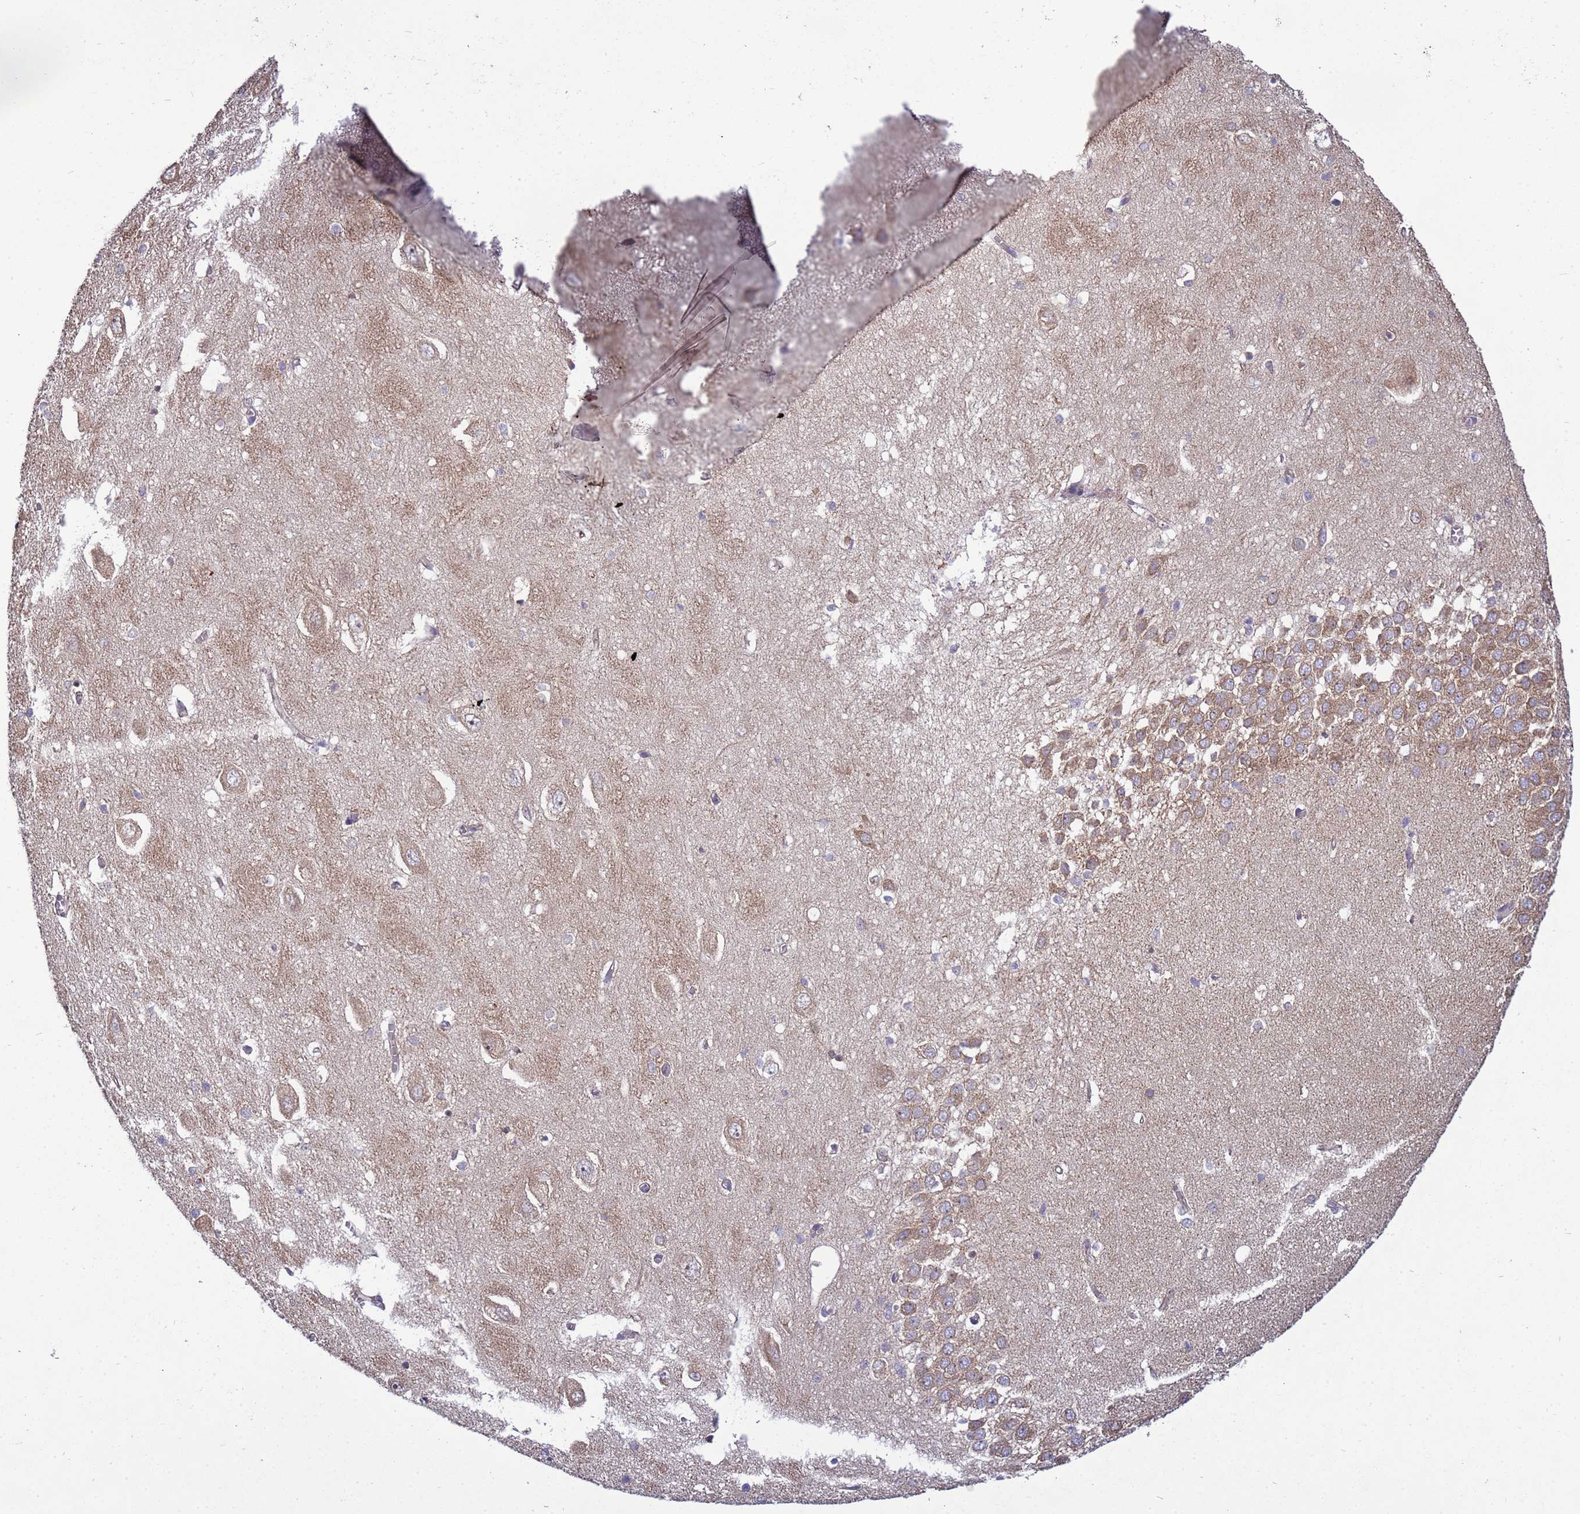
{"staining": {"intensity": "weak", "quantity": "<25%", "location": "cytoplasmic/membranous"}, "tissue": "hippocampus", "cell_type": "Glial cells", "image_type": "normal", "snomed": [{"axis": "morphology", "description": "Normal tissue, NOS"}, {"axis": "topography", "description": "Hippocampus"}], "caption": "Immunohistochemistry image of normal hippocampus: human hippocampus stained with DAB demonstrates no significant protein staining in glial cells.", "gene": "BECN1", "patient": {"sex": "female", "age": 64}}